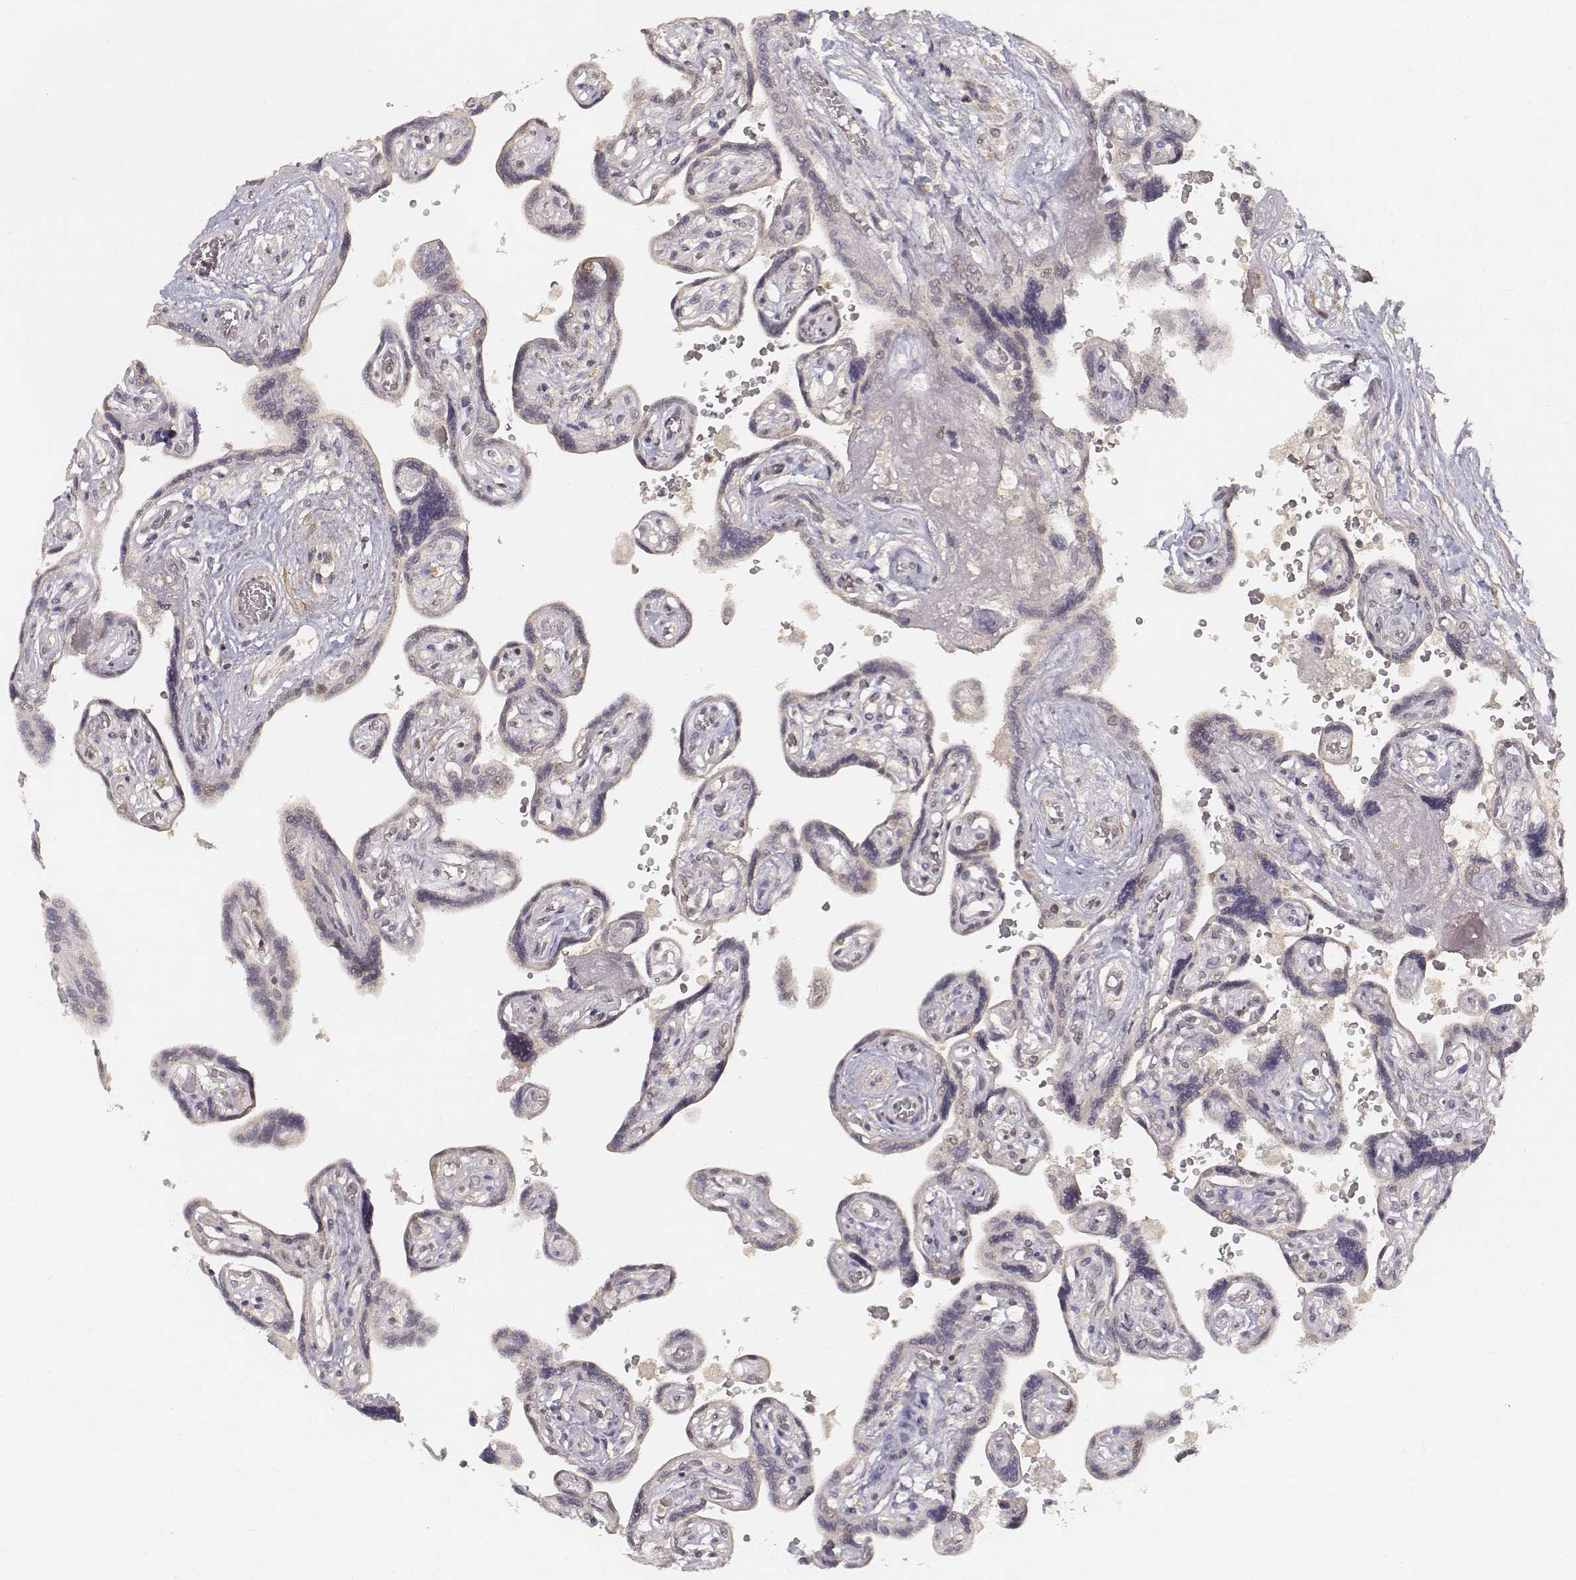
{"staining": {"intensity": "negative", "quantity": "none", "location": "none"}, "tissue": "placenta", "cell_type": "Decidual cells", "image_type": "normal", "snomed": [{"axis": "morphology", "description": "Normal tissue, NOS"}, {"axis": "topography", "description": "Placenta"}], "caption": "This is a image of immunohistochemistry staining of unremarkable placenta, which shows no expression in decidual cells.", "gene": "FANCD2", "patient": {"sex": "female", "age": 32}}